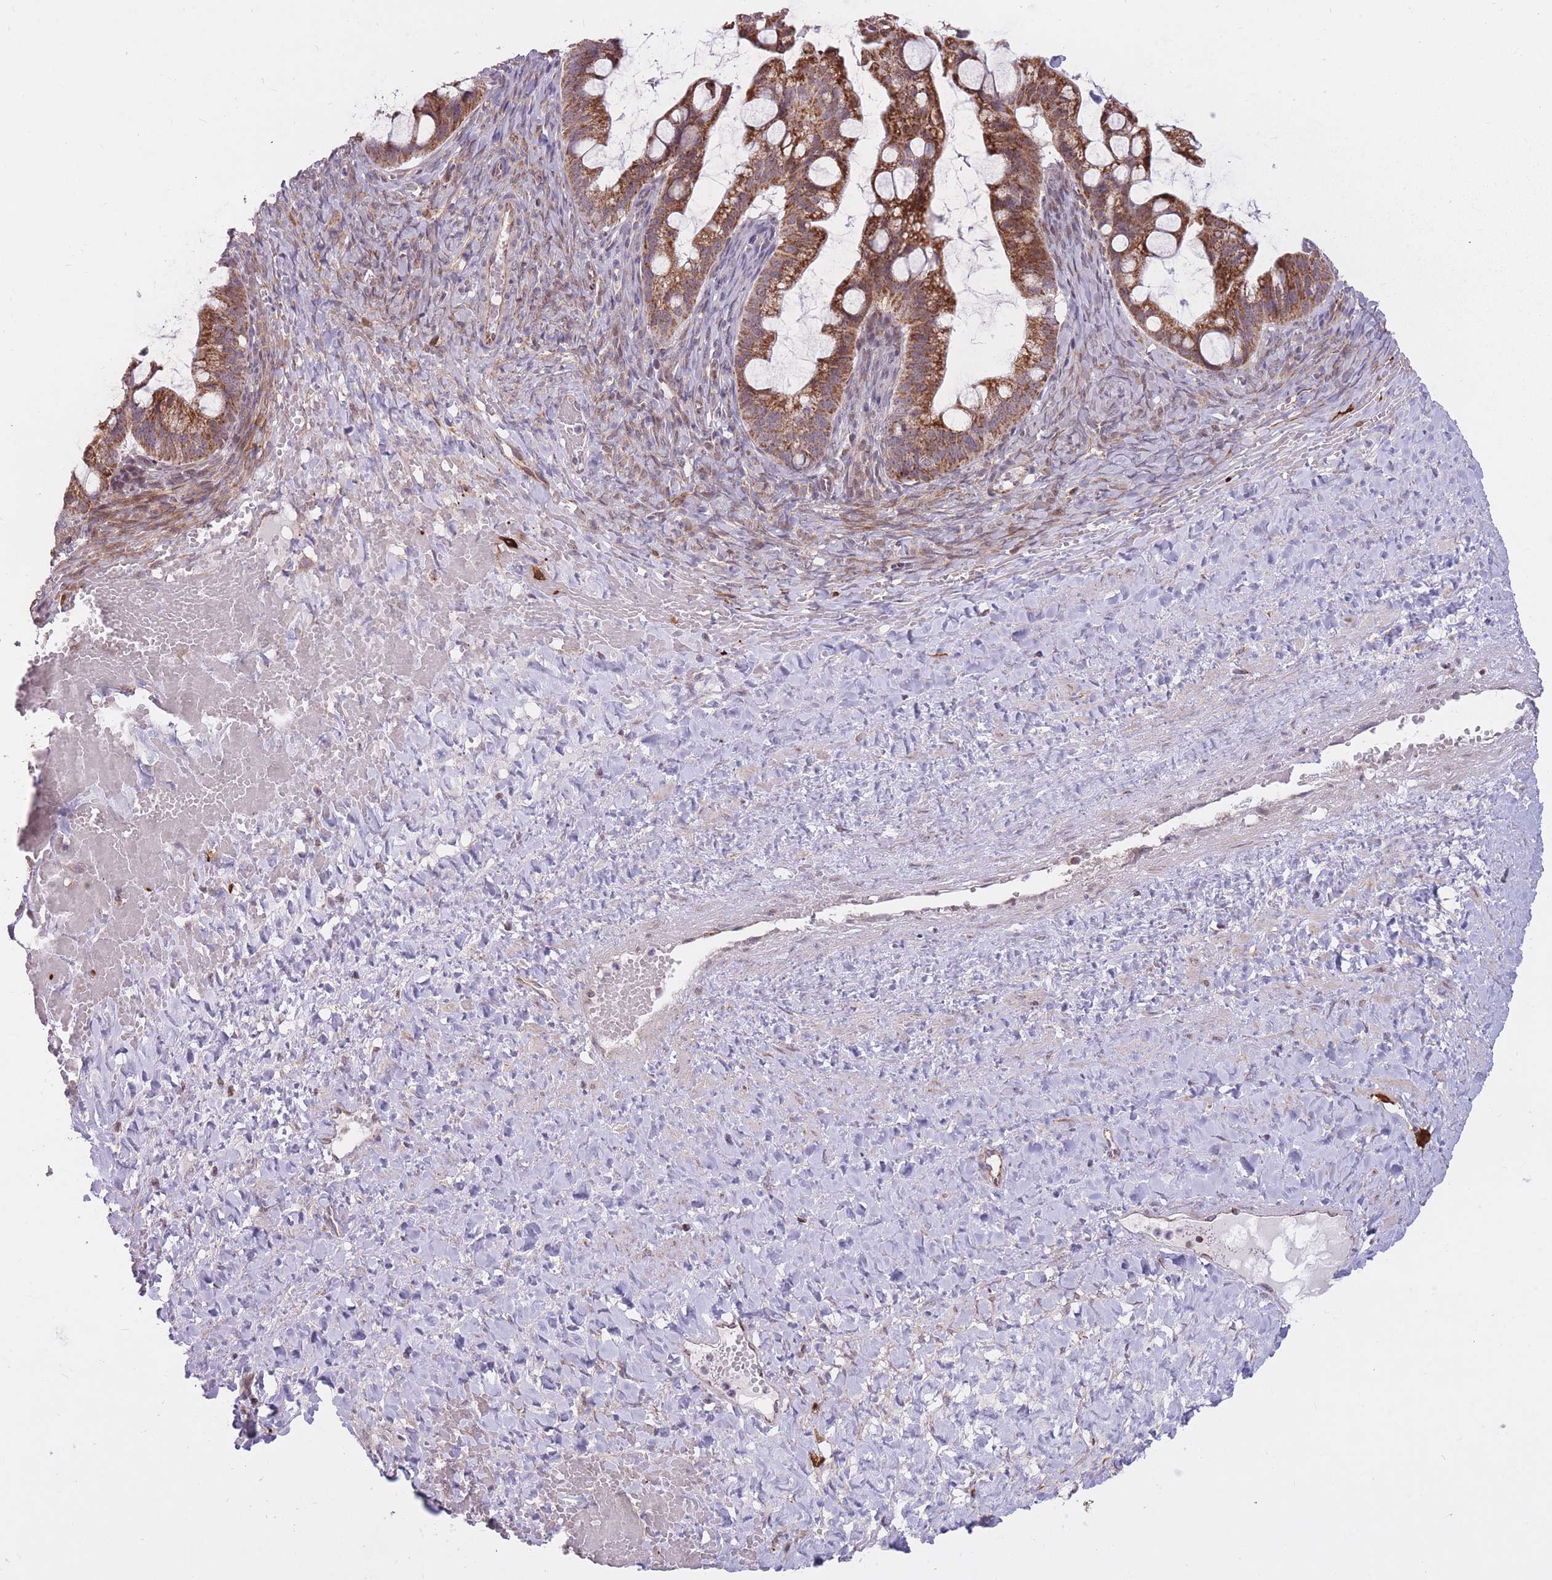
{"staining": {"intensity": "strong", "quantity": ">75%", "location": "cytoplasmic/membranous"}, "tissue": "ovarian cancer", "cell_type": "Tumor cells", "image_type": "cancer", "snomed": [{"axis": "morphology", "description": "Cystadenocarcinoma, mucinous, NOS"}, {"axis": "topography", "description": "Ovary"}], "caption": "About >75% of tumor cells in ovarian mucinous cystadenocarcinoma reveal strong cytoplasmic/membranous protein staining as visualized by brown immunohistochemical staining.", "gene": "DPYSL4", "patient": {"sex": "female", "age": 73}}